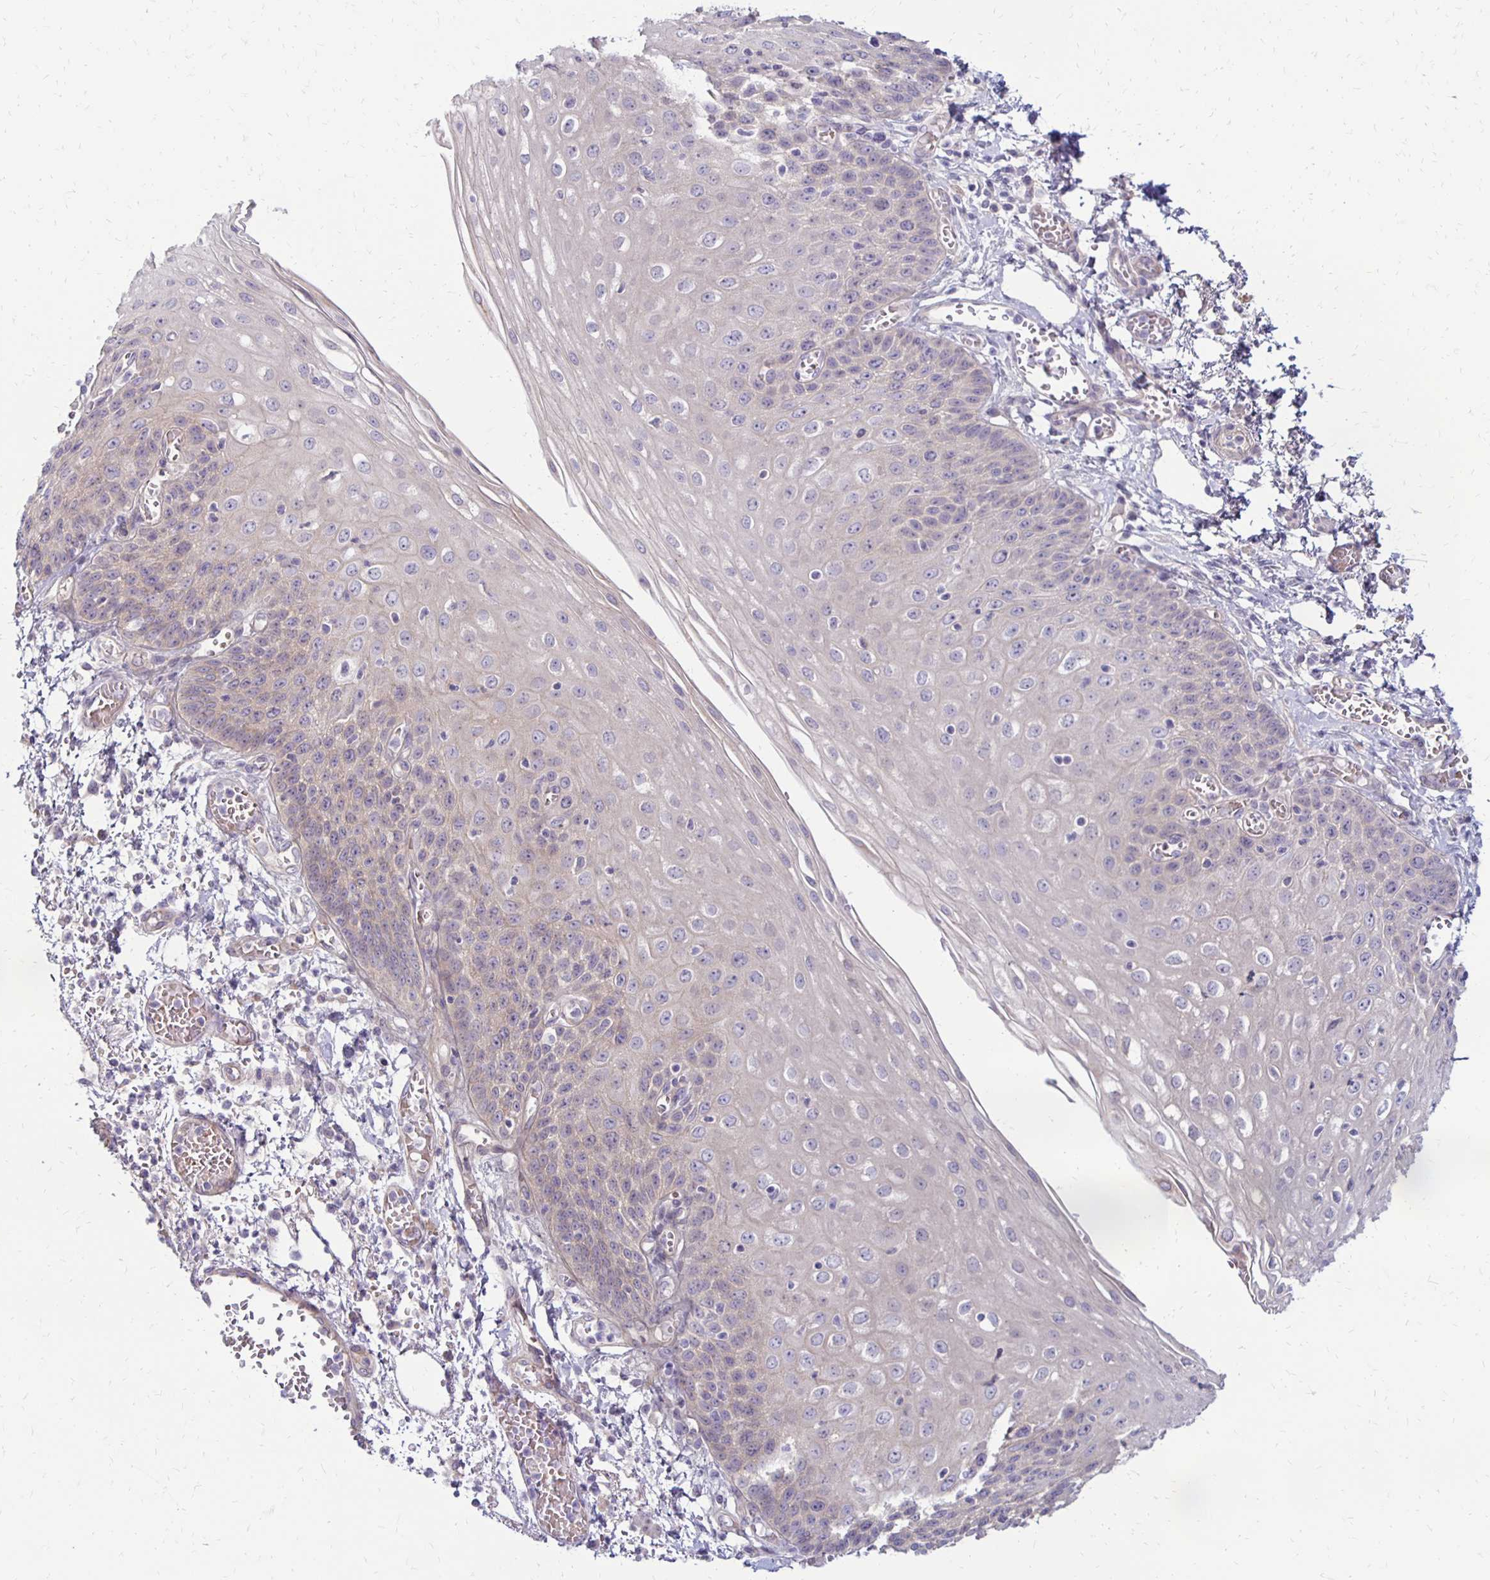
{"staining": {"intensity": "weak", "quantity": "<25%", "location": "cytoplasmic/membranous"}, "tissue": "esophagus", "cell_type": "Squamous epithelial cells", "image_type": "normal", "snomed": [{"axis": "morphology", "description": "Normal tissue, NOS"}, {"axis": "morphology", "description": "Adenocarcinoma, NOS"}, {"axis": "topography", "description": "Esophagus"}], "caption": "Immunohistochemistry (IHC) of normal esophagus exhibits no staining in squamous epithelial cells.", "gene": "KATNBL1", "patient": {"sex": "male", "age": 81}}